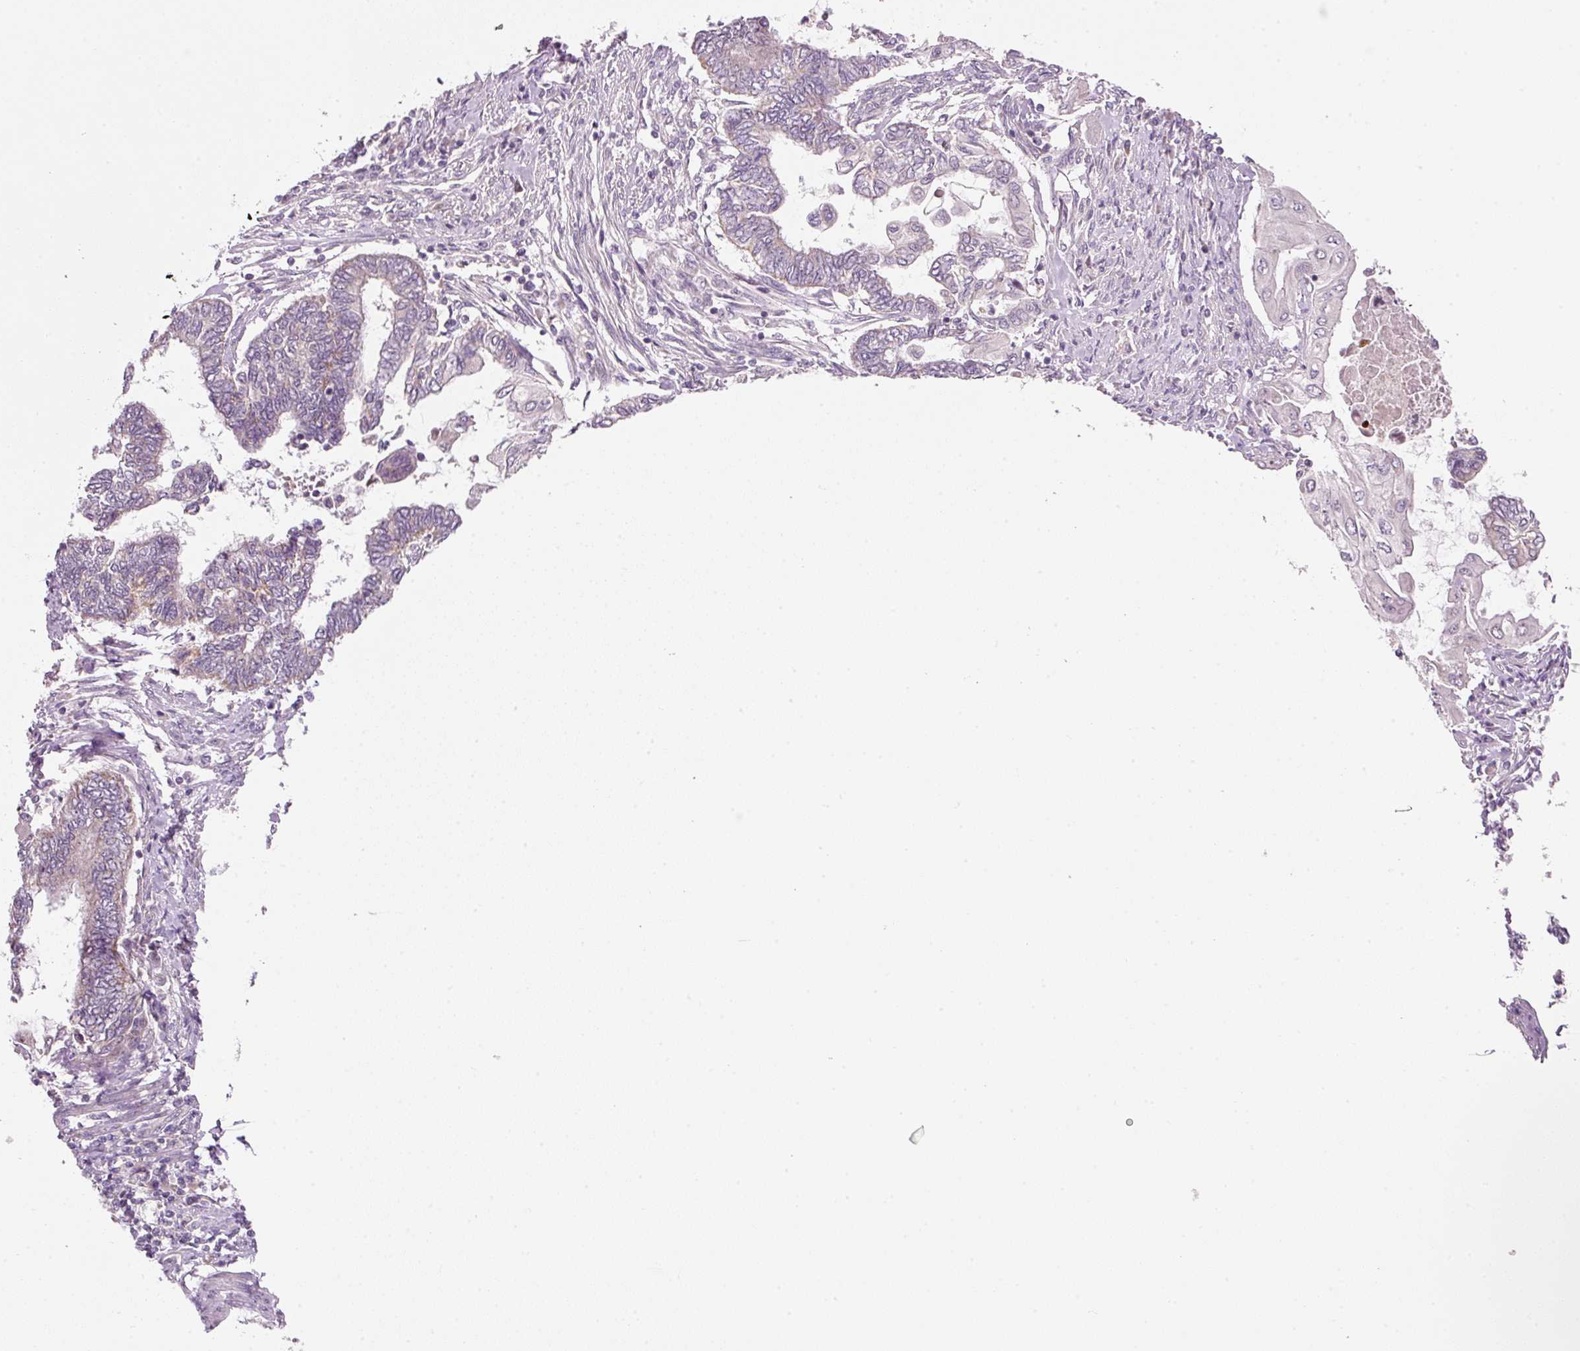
{"staining": {"intensity": "negative", "quantity": "none", "location": "none"}, "tissue": "cervical cancer", "cell_type": "Tumor cells", "image_type": "cancer", "snomed": [{"axis": "morphology", "description": "Squamous cell carcinoma, NOS"}, {"axis": "topography", "description": "Cervix"}], "caption": "IHC photomicrograph of neoplastic tissue: cervical cancer stained with DAB reveals no significant protein staining in tumor cells. (Brightfield microscopy of DAB immunohistochemistry at high magnification).", "gene": "FAM78B", "patient": {"sex": "female", "age": 35}}